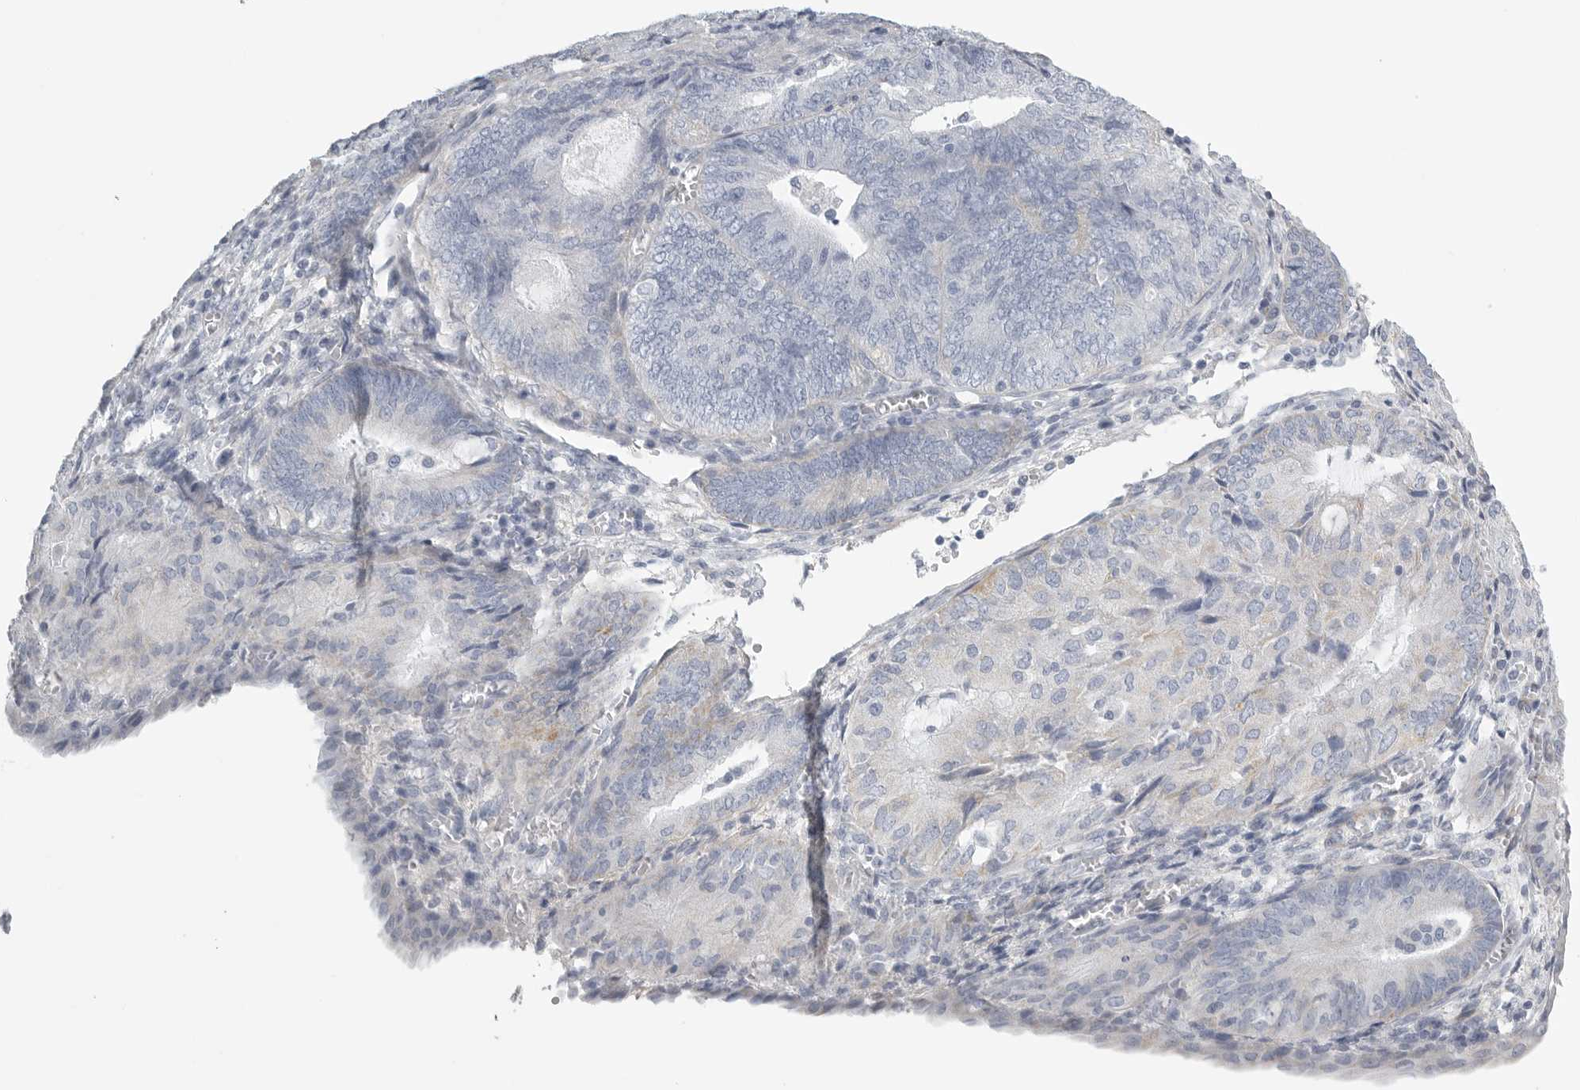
{"staining": {"intensity": "negative", "quantity": "none", "location": "none"}, "tissue": "endometrial cancer", "cell_type": "Tumor cells", "image_type": "cancer", "snomed": [{"axis": "morphology", "description": "Adenocarcinoma, NOS"}, {"axis": "topography", "description": "Endometrium"}], "caption": "High power microscopy micrograph of an IHC image of endometrial cancer, revealing no significant expression in tumor cells.", "gene": "TNR", "patient": {"sex": "female", "age": 81}}